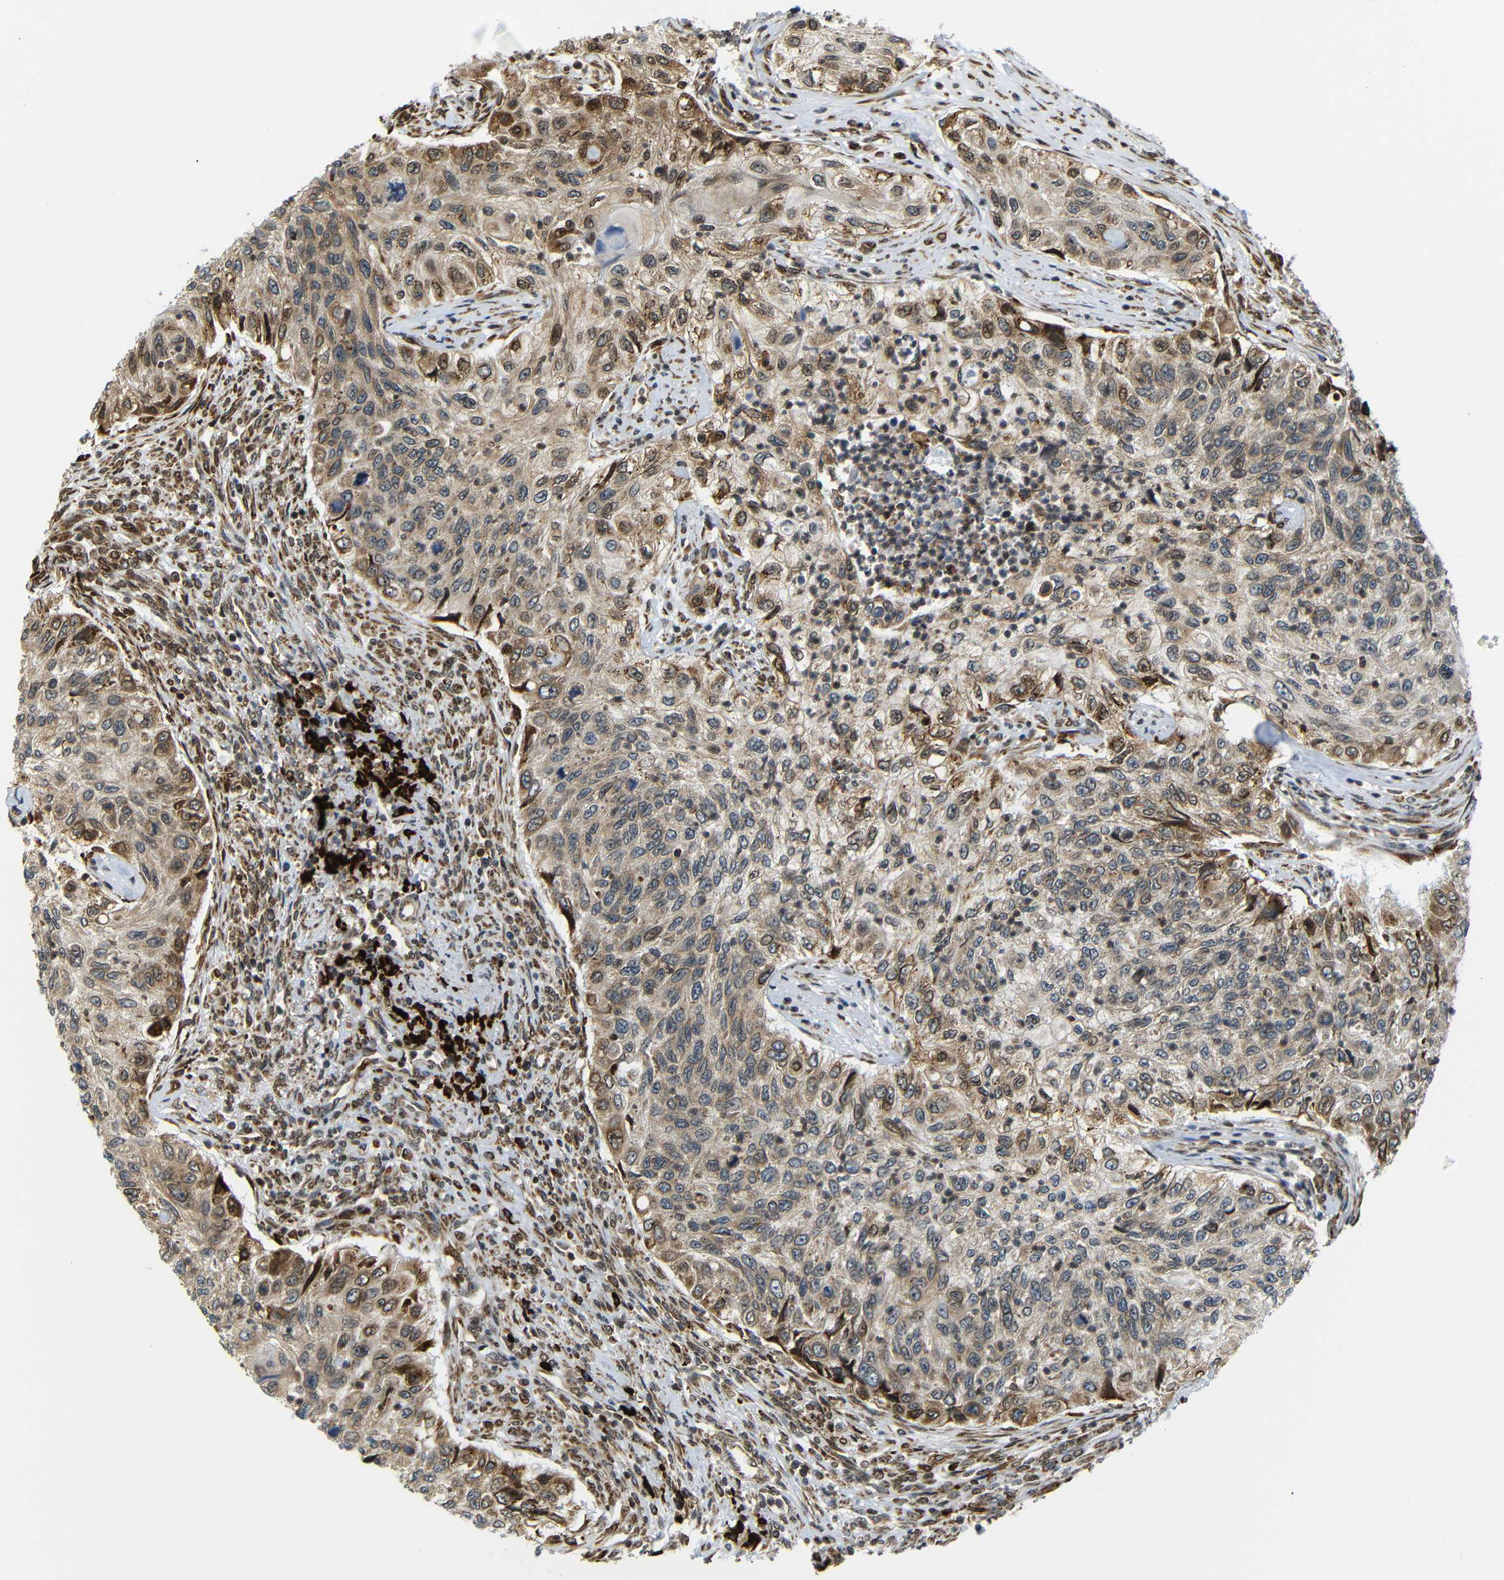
{"staining": {"intensity": "moderate", "quantity": ">75%", "location": "cytoplasmic/membranous"}, "tissue": "urothelial cancer", "cell_type": "Tumor cells", "image_type": "cancer", "snomed": [{"axis": "morphology", "description": "Urothelial carcinoma, High grade"}, {"axis": "topography", "description": "Urinary bladder"}], "caption": "The immunohistochemical stain shows moderate cytoplasmic/membranous staining in tumor cells of urothelial cancer tissue.", "gene": "SPCS2", "patient": {"sex": "female", "age": 60}}